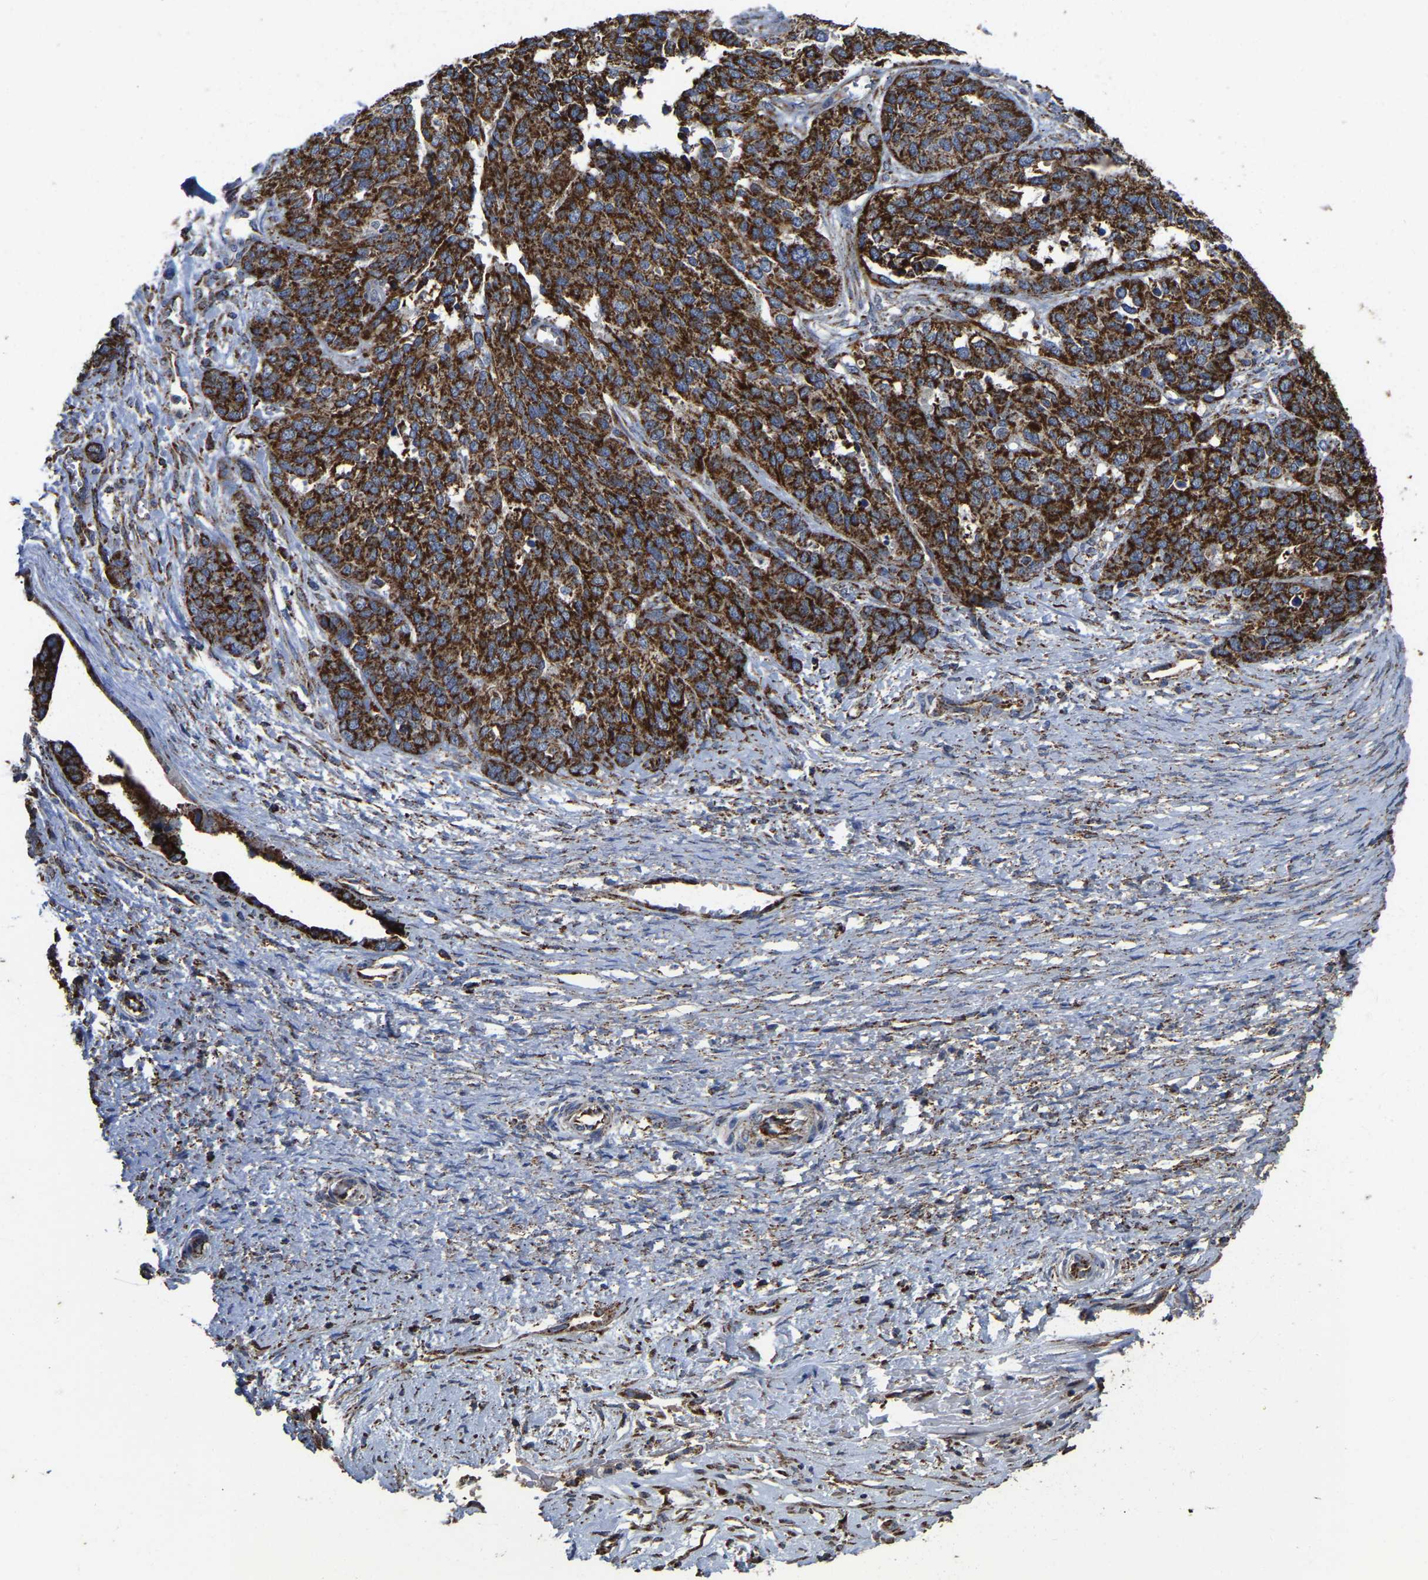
{"staining": {"intensity": "strong", "quantity": ">75%", "location": "cytoplasmic/membranous"}, "tissue": "ovarian cancer", "cell_type": "Tumor cells", "image_type": "cancer", "snomed": [{"axis": "morphology", "description": "Cystadenocarcinoma, serous, NOS"}, {"axis": "topography", "description": "Ovary"}], "caption": "Strong cytoplasmic/membranous expression for a protein is identified in about >75% of tumor cells of serous cystadenocarcinoma (ovarian) using immunohistochemistry (IHC).", "gene": "ETFA", "patient": {"sex": "female", "age": 44}}